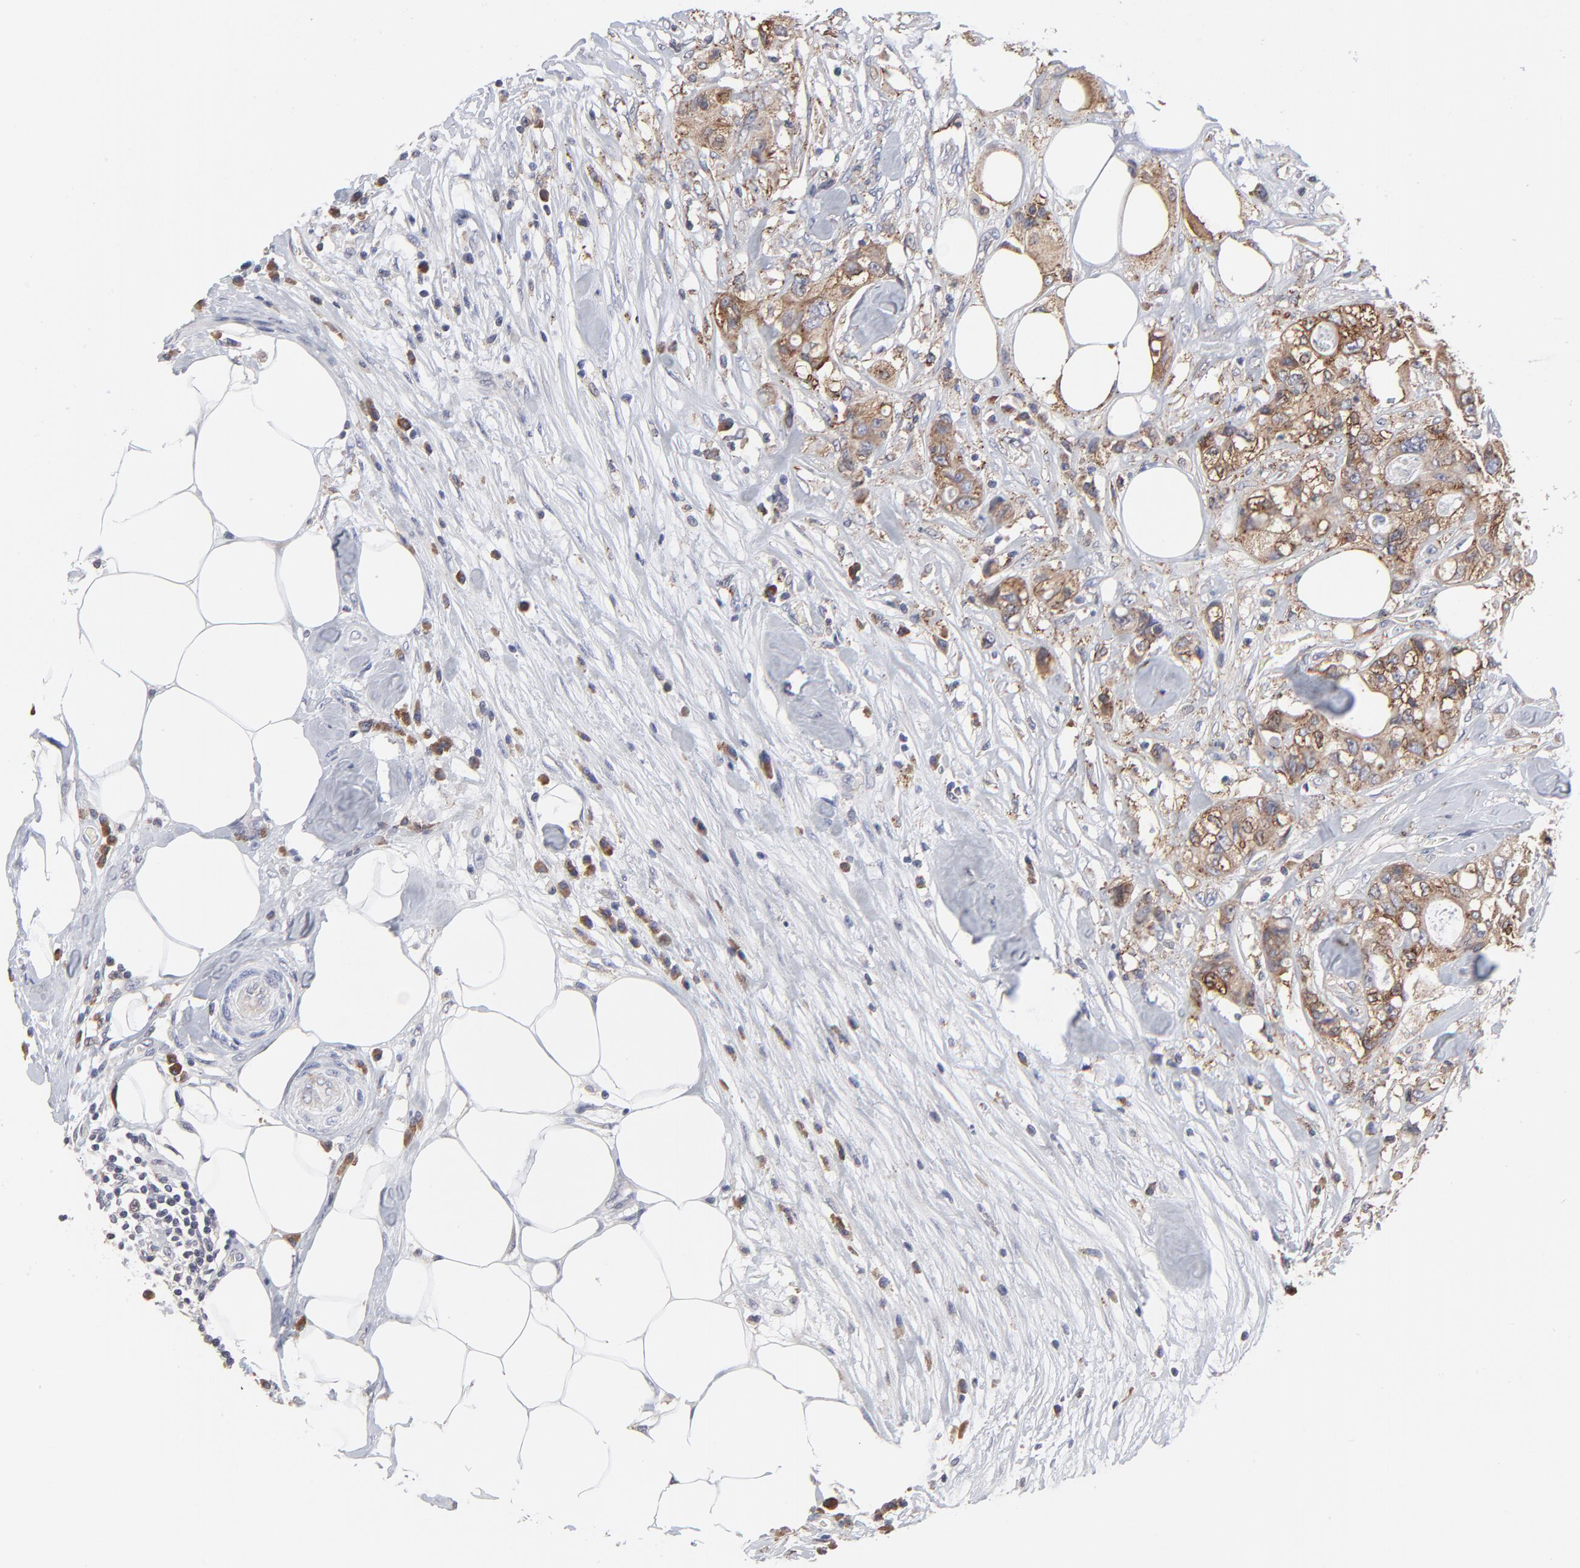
{"staining": {"intensity": "moderate", "quantity": ">75%", "location": "cytoplasmic/membranous"}, "tissue": "colorectal cancer", "cell_type": "Tumor cells", "image_type": "cancer", "snomed": [{"axis": "morphology", "description": "Adenocarcinoma, NOS"}, {"axis": "topography", "description": "Rectum"}], "caption": "Brown immunohistochemical staining in human colorectal cancer displays moderate cytoplasmic/membranous staining in about >75% of tumor cells.", "gene": "TRIM22", "patient": {"sex": "female", "age": 57}}